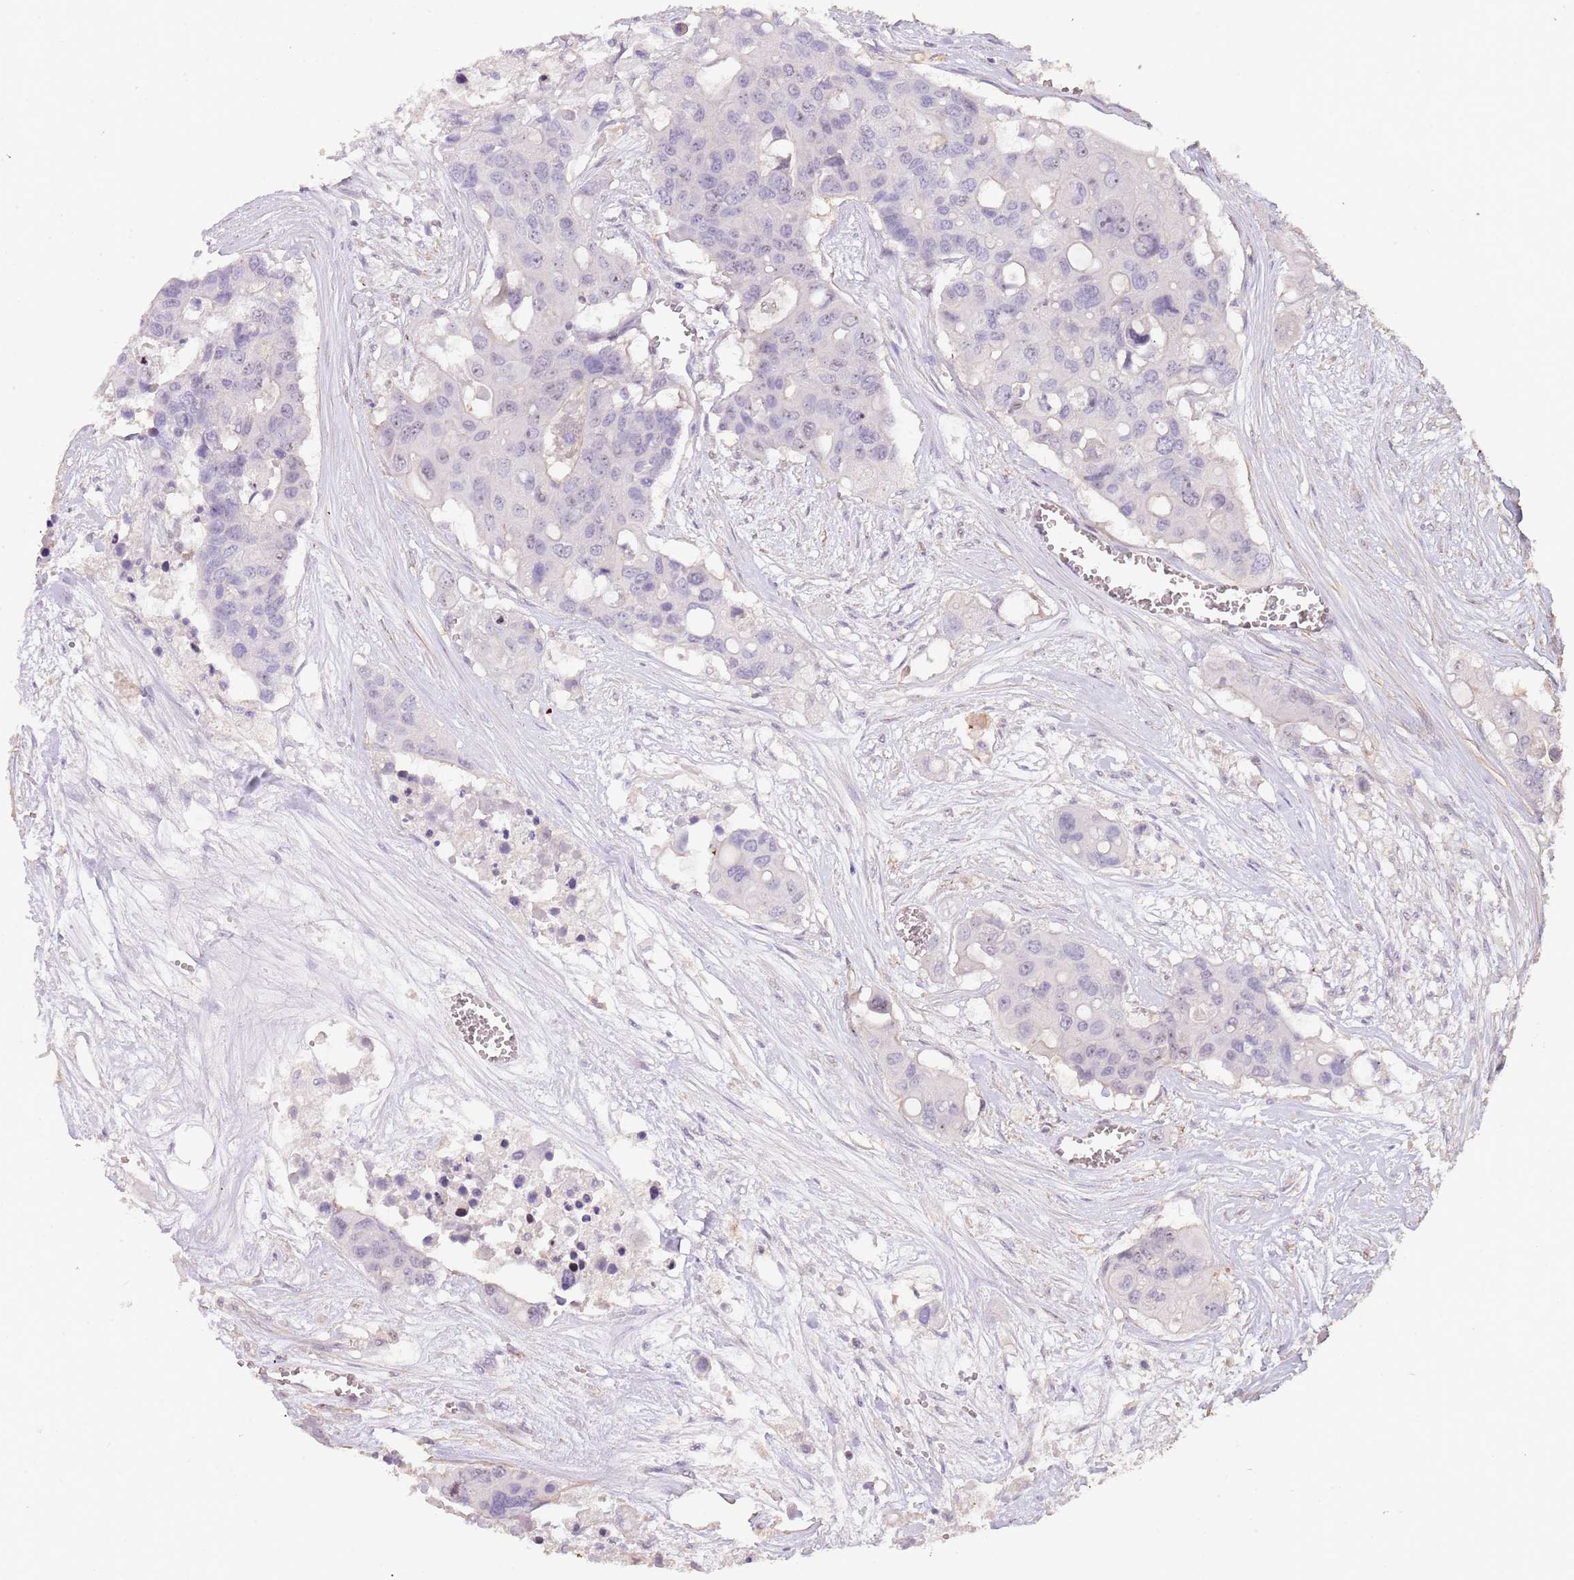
{"staining": {"intensity": "negative", "quantity": "none", "location": "none"}, "tissue": "colorectal cancer", "cell_type": "Tumor cells", "image_type": "cancer", "snomed": [{"axis": "morphology", "description": "Adenocarcinoma, NOS"}, {"axis": "topography", "description": "Colon"}], "caption": "A photomicrograph of colorectal cancer (adenocarcinoma) stained for a protein reveals no brown staining in tumor cells. Nuclei are stained in blue.", "gene": "ADTRP", "patient": {"sex": "male", "age": 77}}